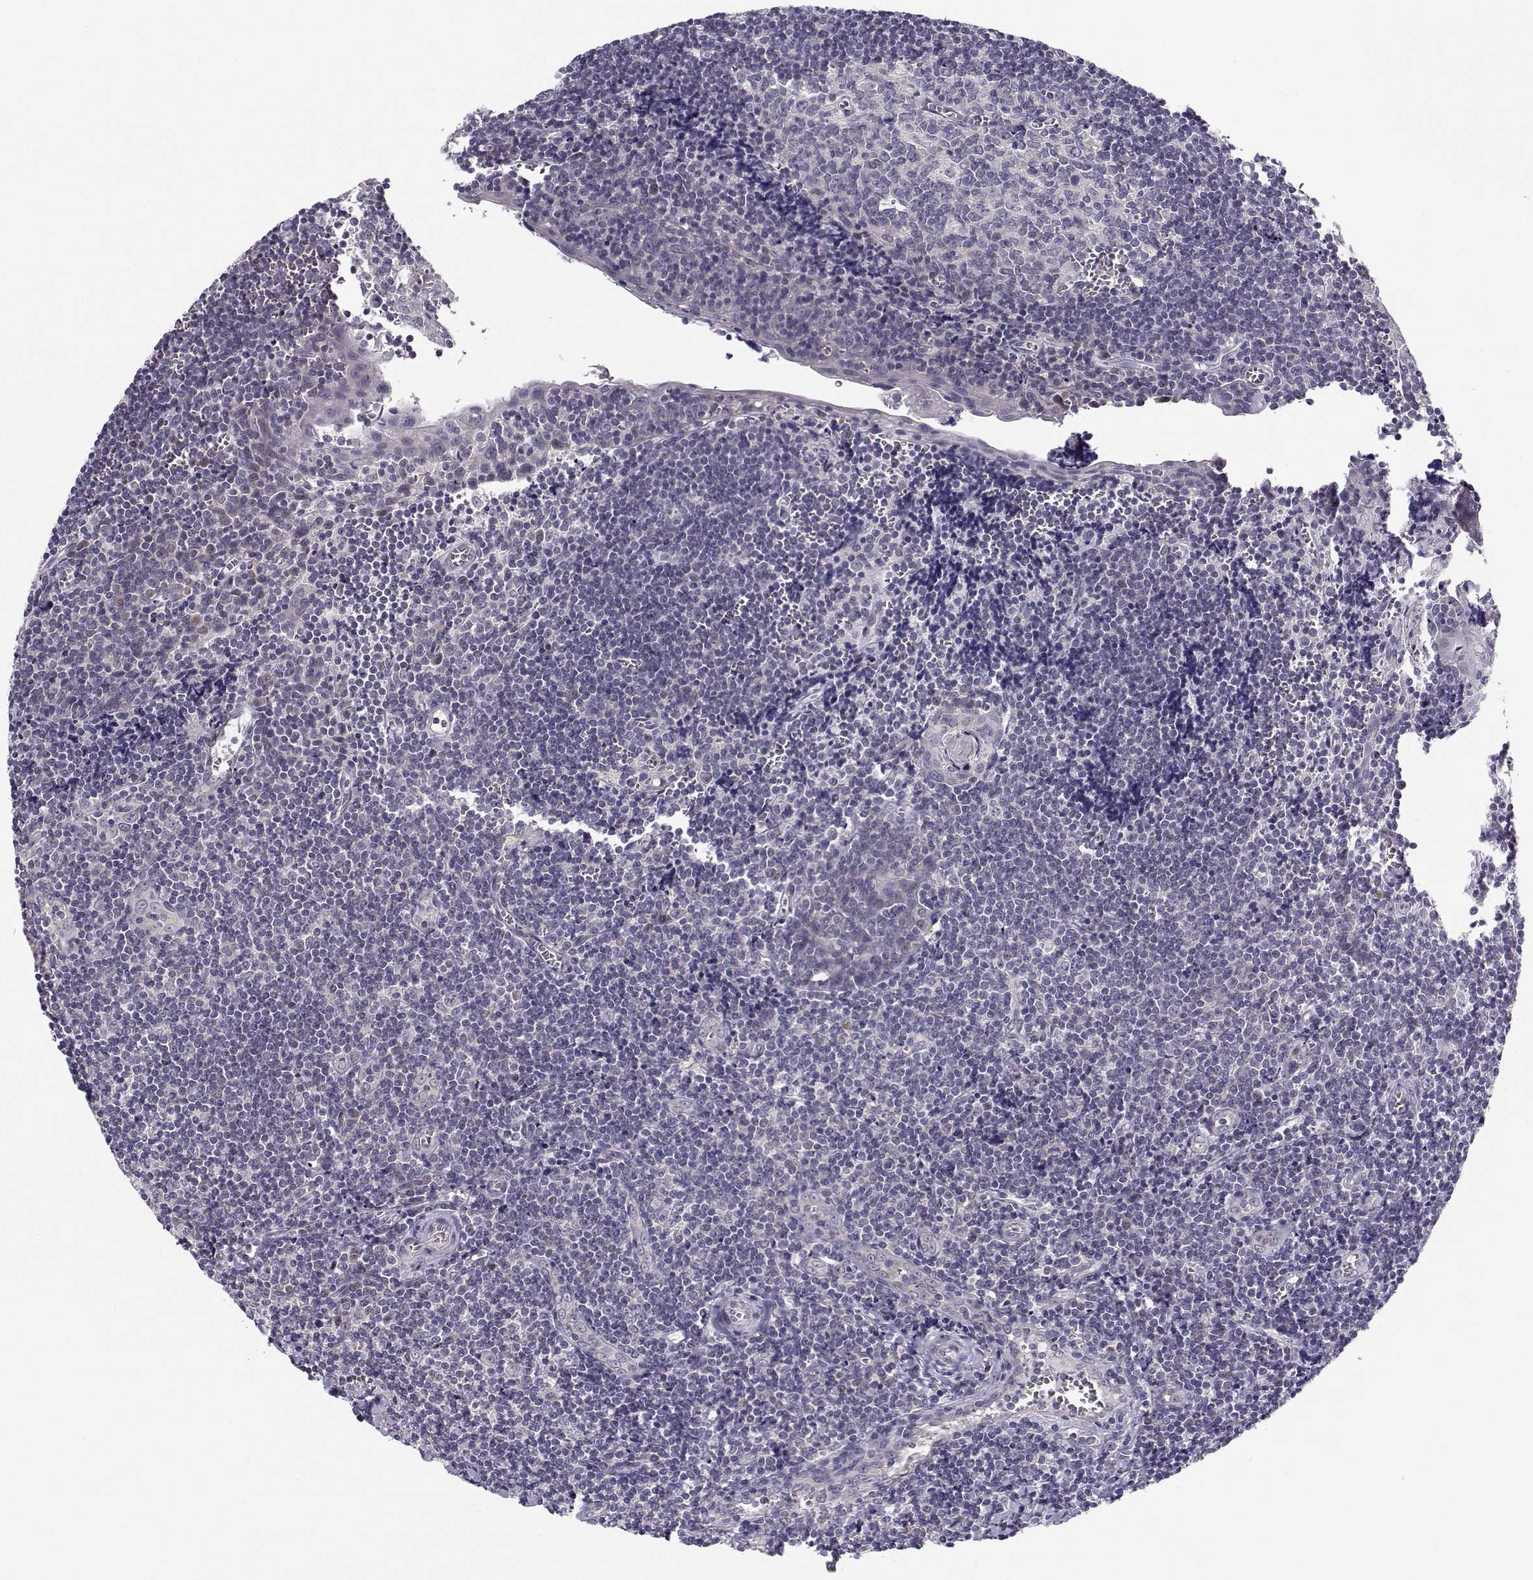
{"staining": {"intensity": "negative", "quantity": "none", "location": "none"}, "tissue": "tonsil", "cell_type": "Germinal center cells", "image_type": "normal", "snomed": [{"axis": "morphology", "description": "Normal tissue, NOS"}, {"axis": "morphology", "description": "Inflammation, NOS"}, {"axis": "topography", "description": "Tonsil"}], "caption": "Immunohistochemical staining of benign tonsil reveals no significant positivity in germinal center cells. (DAB immunohistochemistry, high magnification).", "gene": "TMEM145", "patient": {"sex": "female", "age": 31}}